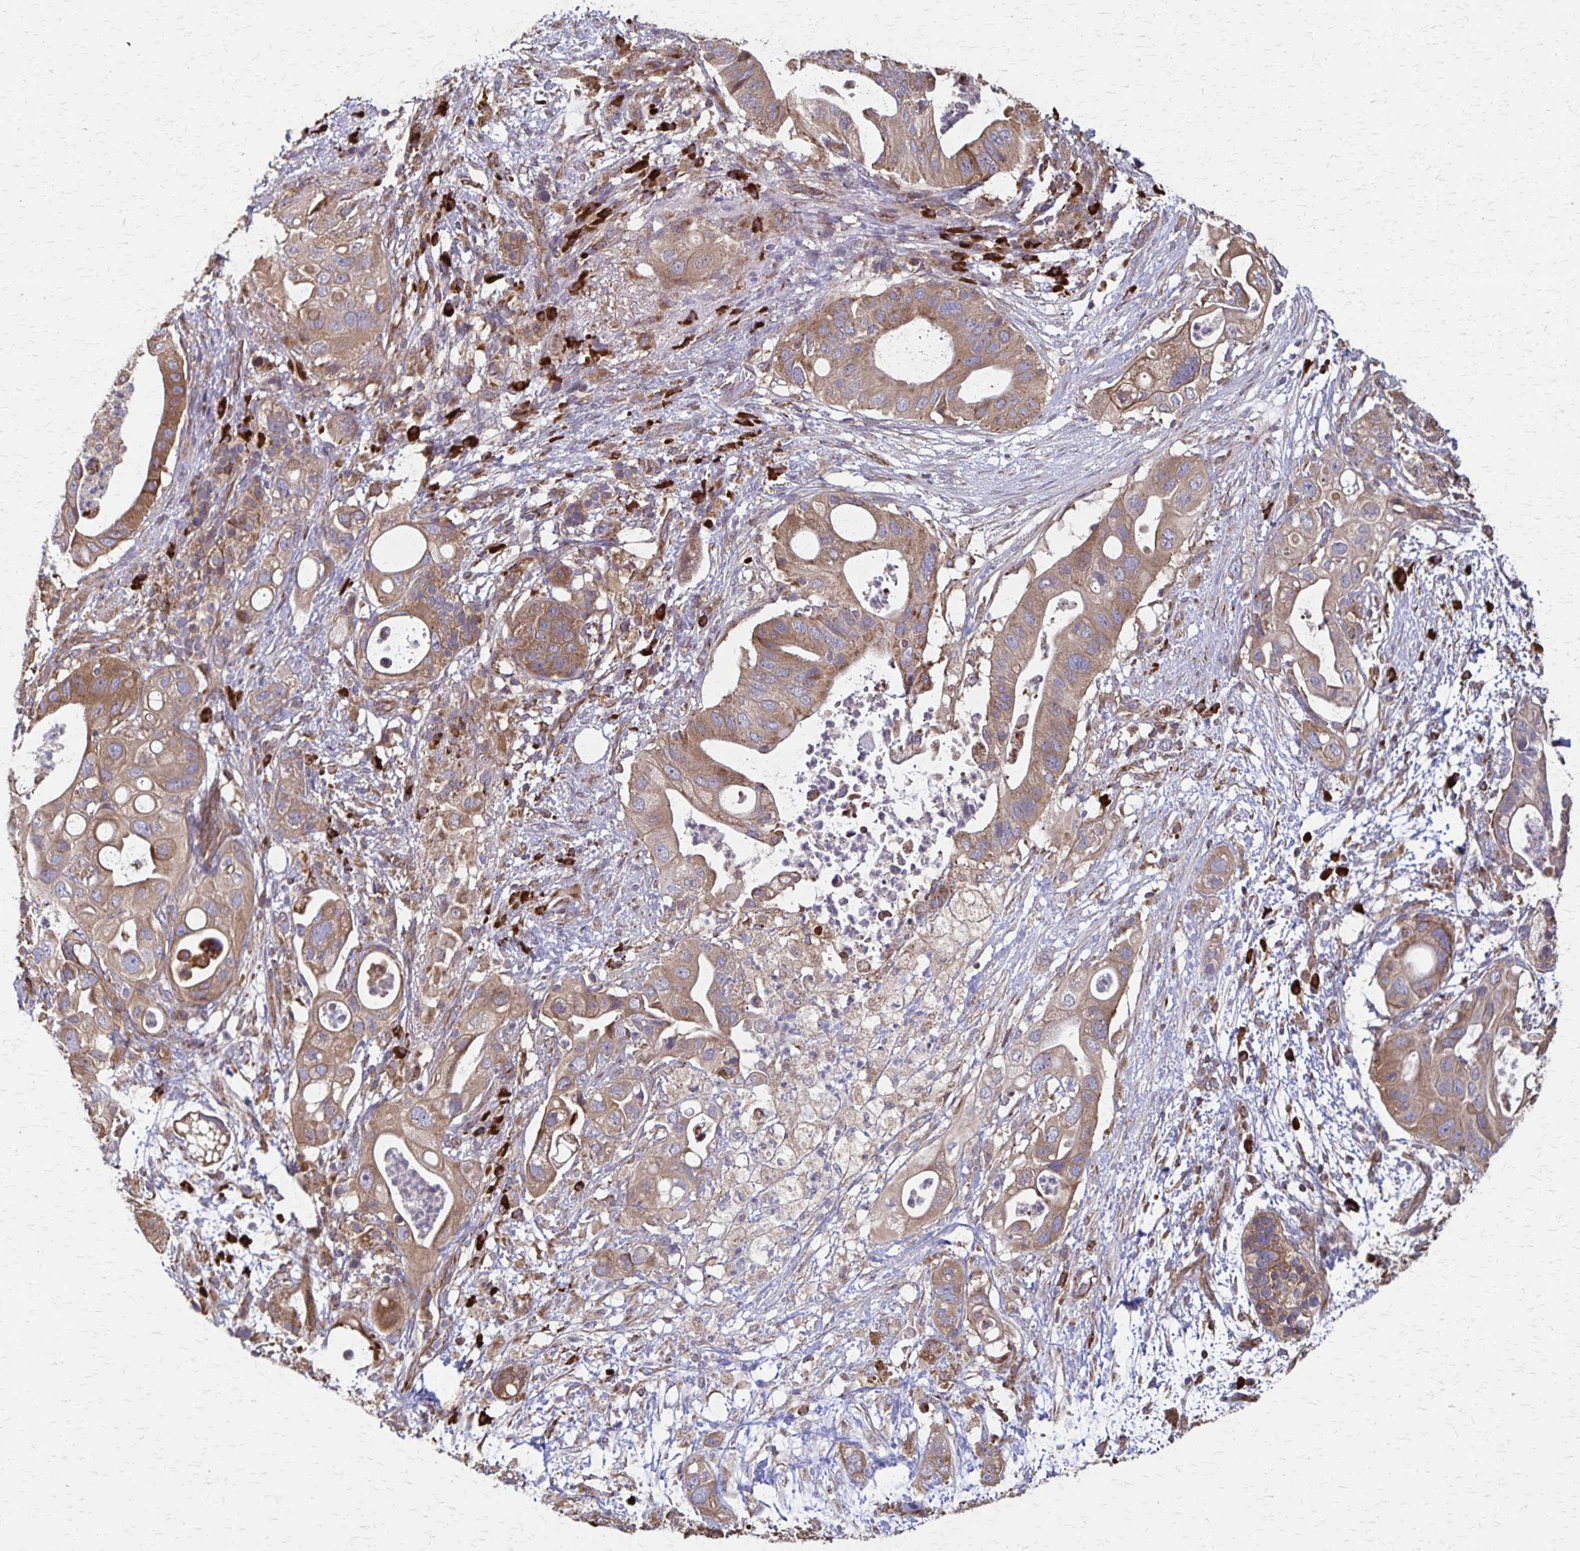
{"staining": {"intensity": "moderate", "quantity": ">75%", "location": "cytoplasmic/membranous"}, "tissue": "pancreatic cancer", "cell_type": "Tumor cells", "image_type": "cancer", "snomed": [{"axis": "morphology", "description": "Adenocarcinoma, NOS"}, {"axis": "topography", "description": "Pancreas"}], "caption": "Protein expression by IHC reveals moderate cytoplasmic/membranous staining in approximately >75% of tumor cells in pancreatic cancer.", "gene": "EEF2", "patient": {"sex": "female", "age": 72}}